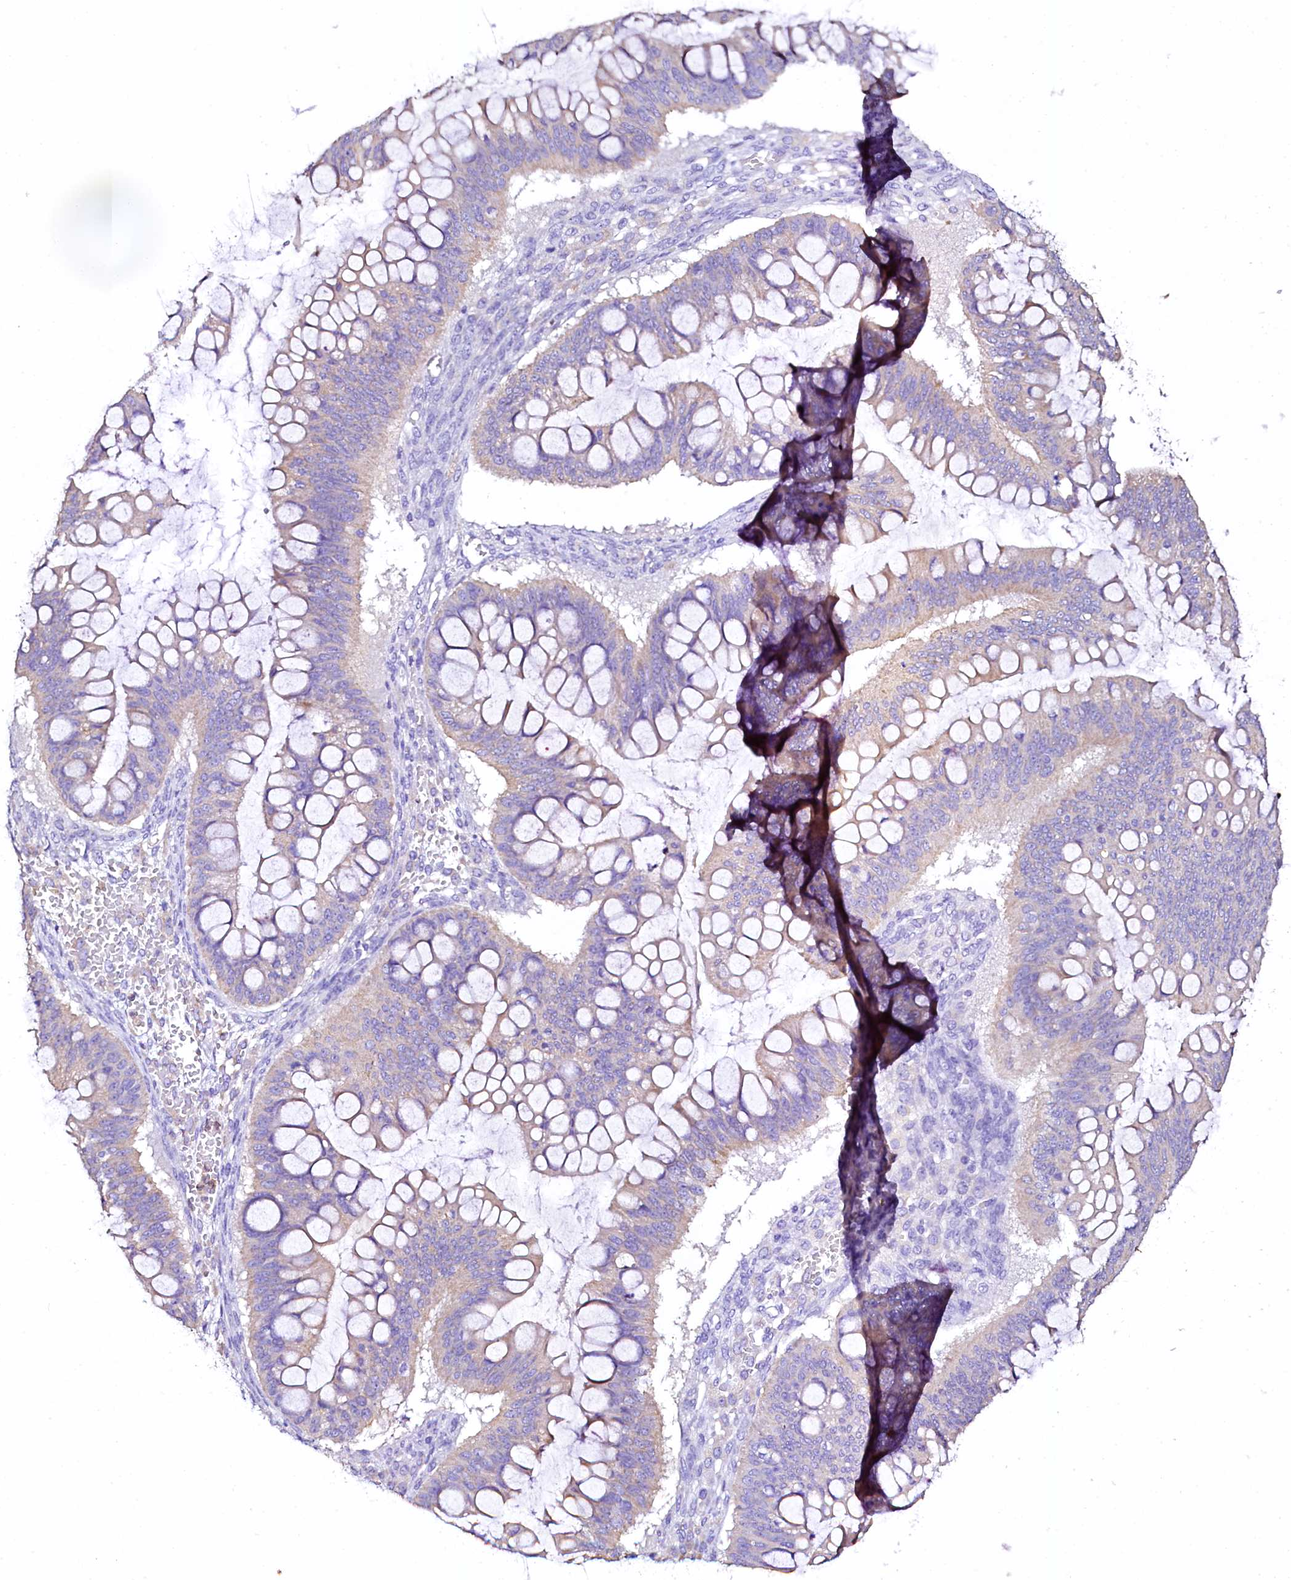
{"staining": {"intensity": "weak", "quantity": "<25%", "location": "cytoplasmic/membranous"}, "tissue": "ovarian cancer", "cell_type": "Tumor cells", "image_type": "cancer", "snomed": [{"axis": "morphology", "description": "Cystadenocarcinoma, mucinous, NOS"}, {"axis": "topography", "description": "Ovary"}], "caption": "The immunohistochemistry photomicrograph has no significant staining in tumor cells of mucinous cystadenocarcinoma (ovarian) tissue. Brightfield microscopy of immunohistochemistry stained with DAB (brown) and hematoxylin (blue), captured at high magnification.", "gene": "NAA16", "patient": {"sex": "female", "age": 73}}